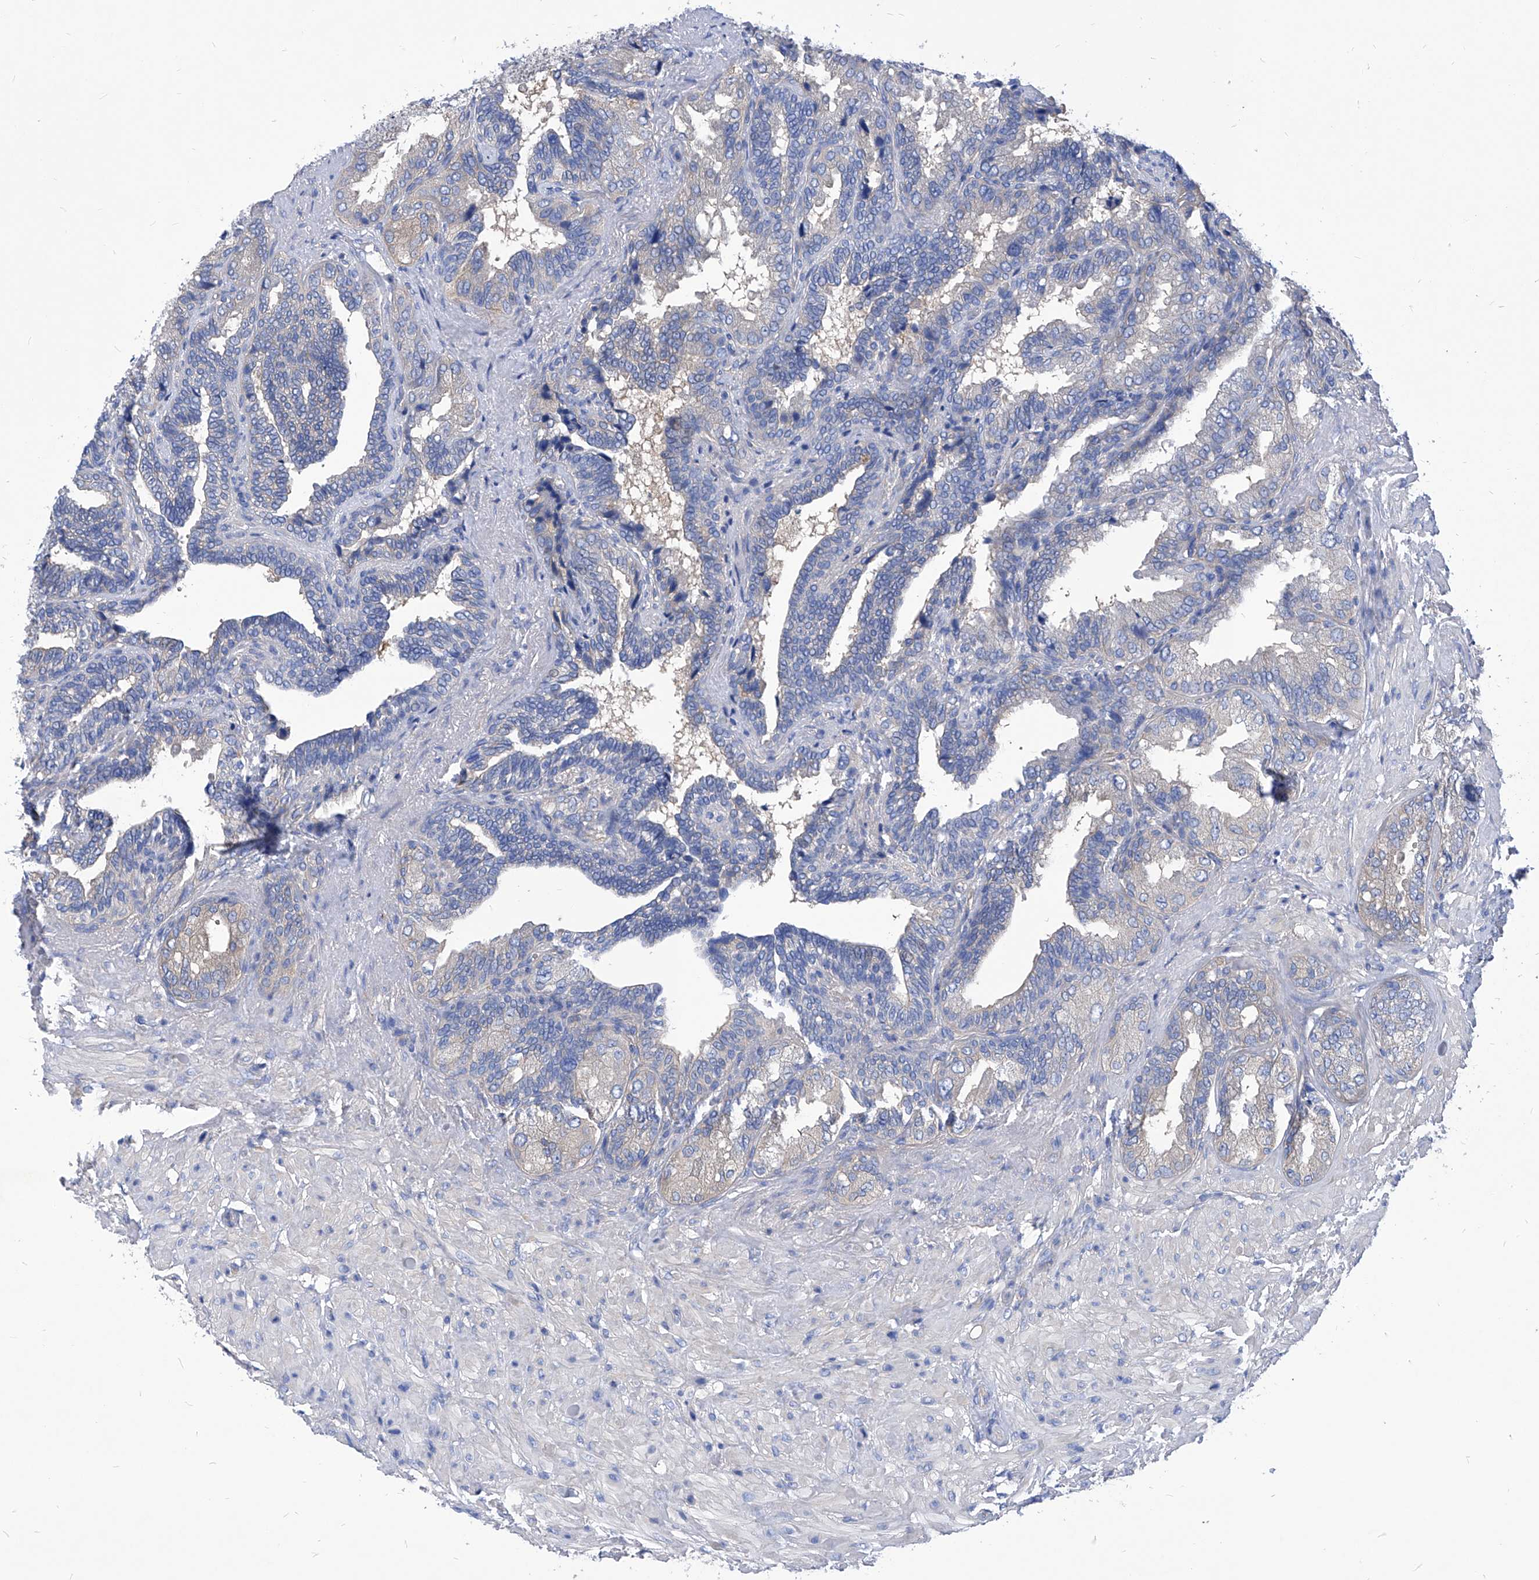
{"staining": {"intensity": "negative", "quantity": "none", "location": "none"}, "tissue": "seminal vesicle", "cell_type": "Glandular cells", "image_type": "normal", "snomed": [{"axis": "morphology", "description": "Normal tissue, NOS"}, {"axis": "topography", "description": "Seminal veicle"}, {"axis": "topography", "description": "Peripheral nerve tissue"}], "caption": "High power microscopy histopathology image of an immunohistochemistry histopathology image of unremarkable seminal vesicle, revealing no significant staining in glandular cells. (IHC, brightfield microscopy, high magnification).", "gene": "XPNPEP1", "patient": {"sex": "male", "age": 63}}